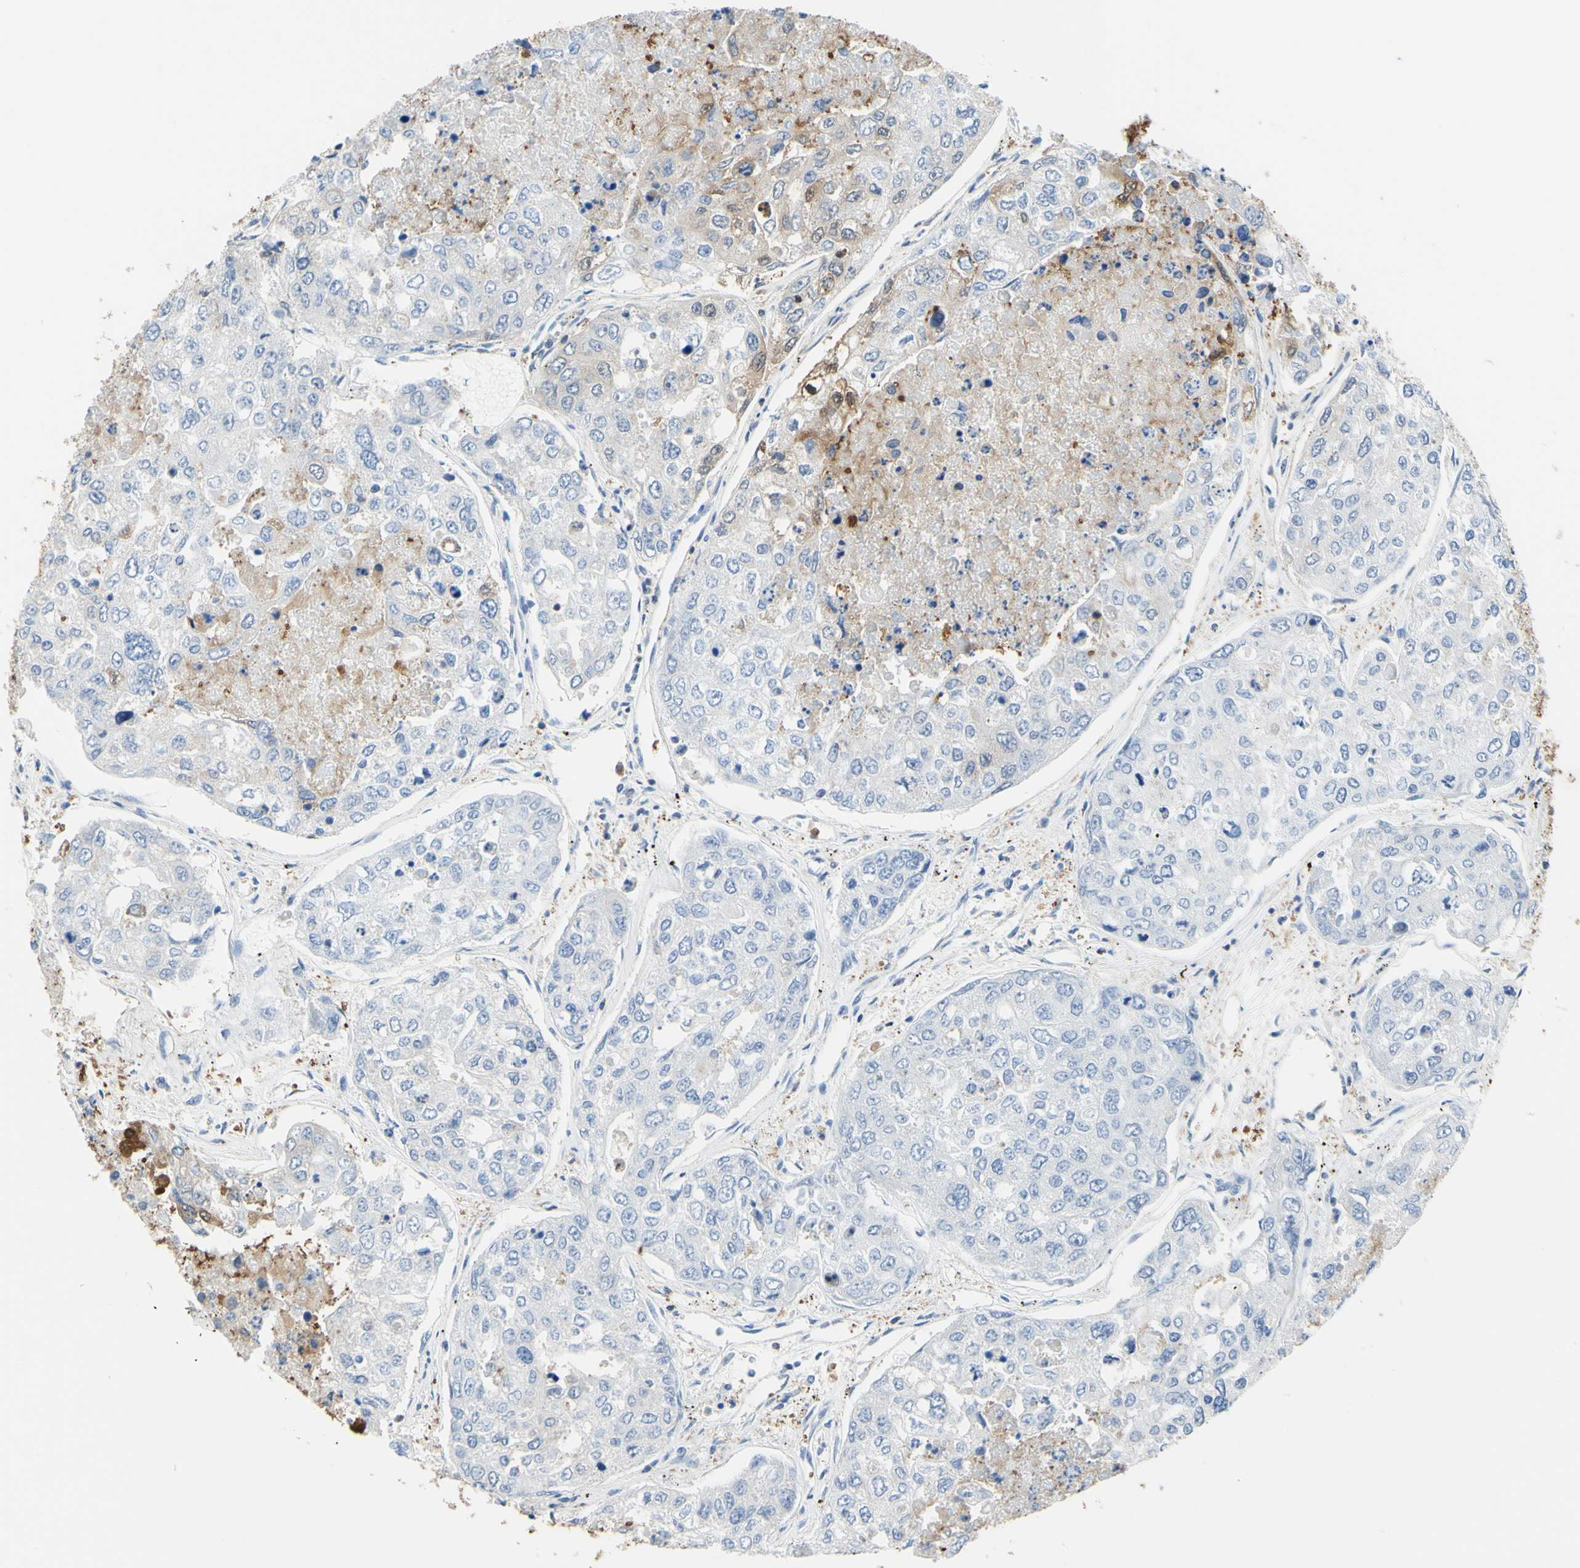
{"staining": {"intensity": "weak", "quantity": "<25%", "location": "cytoplasmic/membranous"}, "tissue": "urothelial cancer", "cell_type": "Tumor cells", "image_type": "cancer", "snomed": [{"axis": "morphology", "description": "Urothelial carcinoma, High grade"}, {"axis": "topography", "description": "Lymph node"}, {"axis": "topography", "description": "Urinary bladder"}], "caption": "An image of human urothelial cancer is negative for staining in tumor cells. Nuclei are stained in blue.", "gene": "UPK3B", "patient": {"sex": "male", "age": 51}}